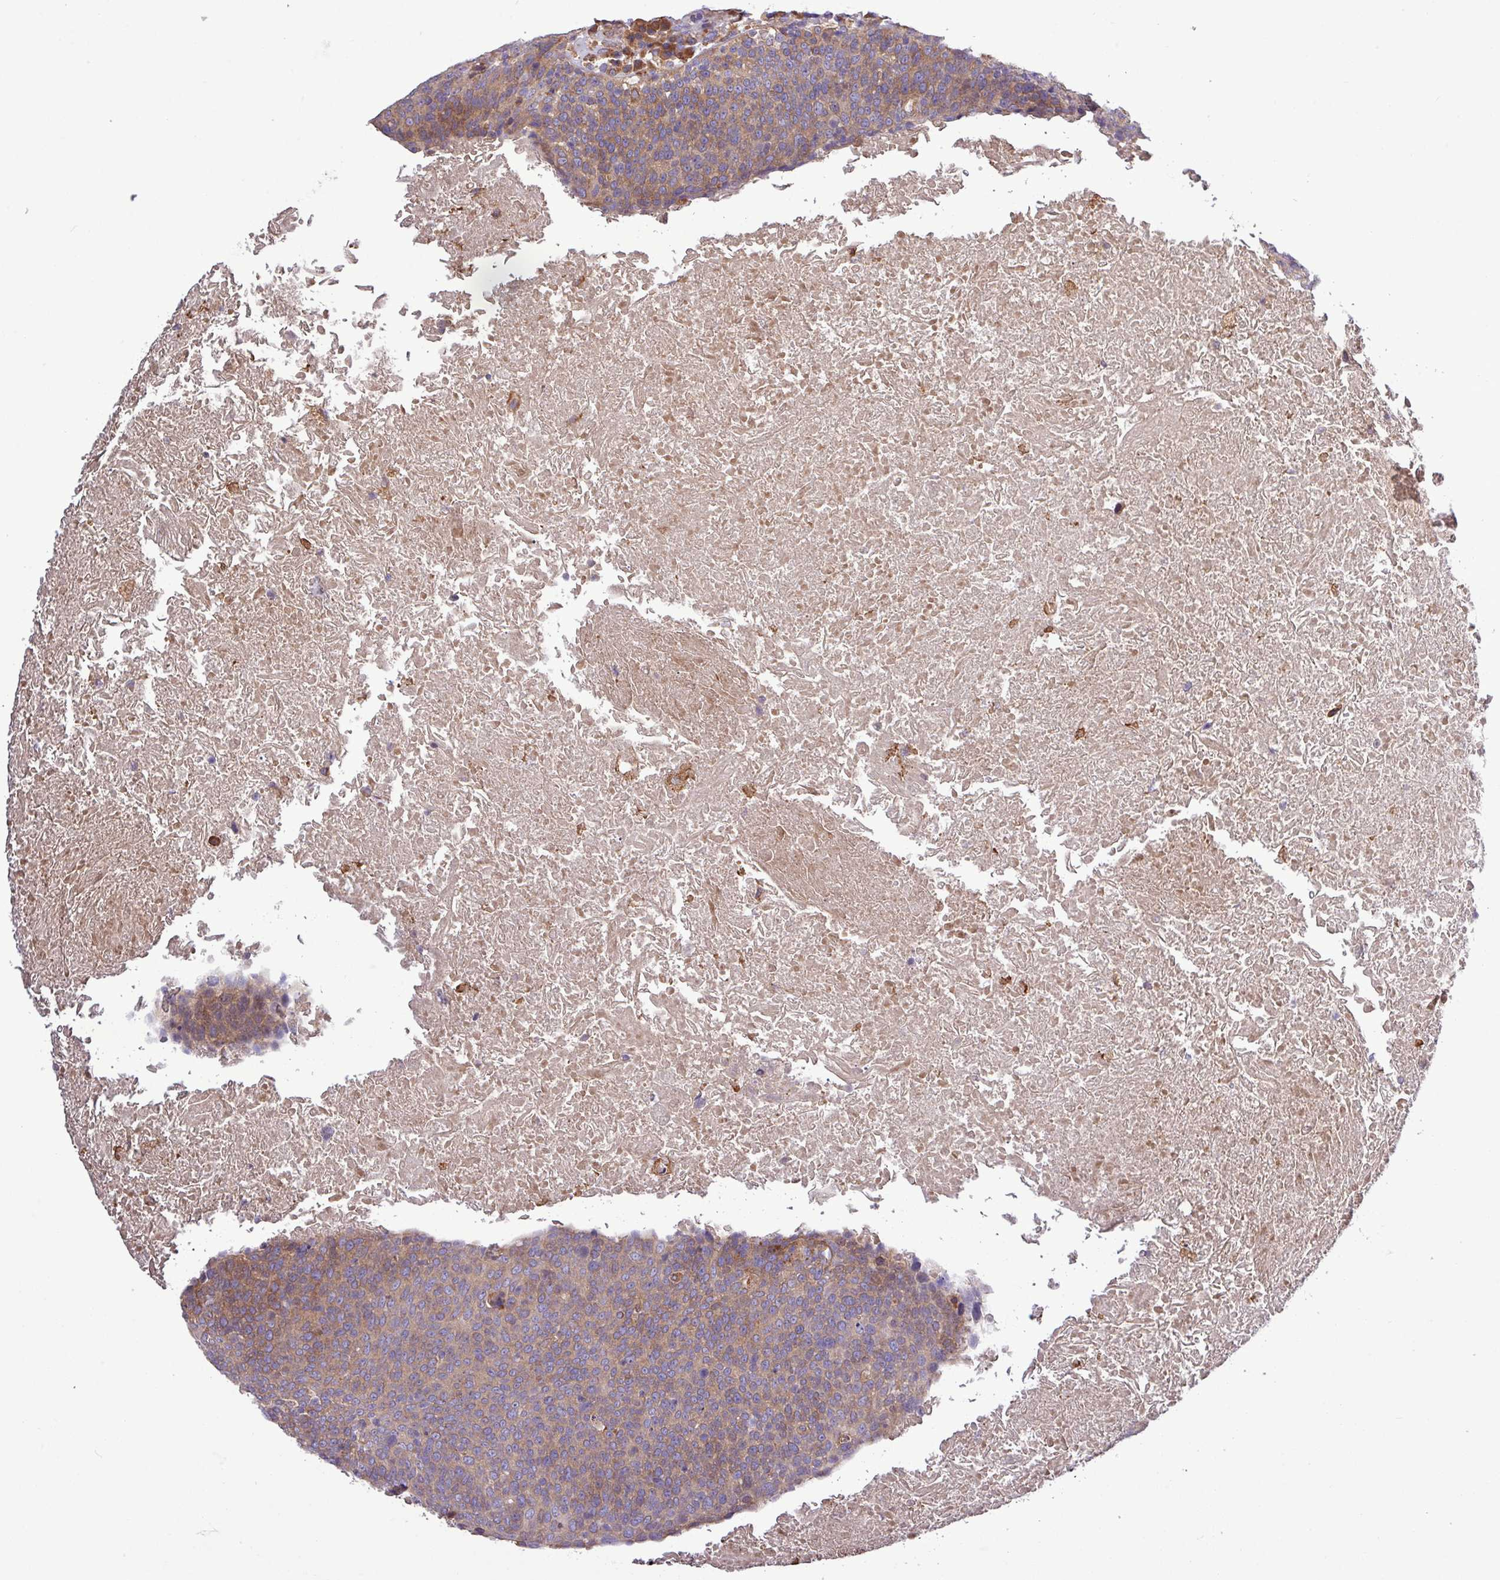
{"staining": {"intensity": "moderate", "quantity": ">75%", "location": "cytoplasmic/membranous"}, "tissue": "head and neck cancer", "cell_type": "Tumor cells", "image_type": "cancer", "snomed": [{"axis": "morphology", "description": "Squamous cell carcinoma, NOS"}, {"axis": "morphology", "description": "Squamous cell carcinoma, metastatic, NOS"}, {"axis": "topography", "description": "Lymph node"}, {"axis": "topography", "description": "Head-Neck"}], "caption": "The image reveals staining of metastatic squamous cell carcinoma (head and neck), revealing moderate cytoplasmic/membranous protein staining (brown color) within tumor cells.", "gene": "MEGF6", "patient": {"sex": "male", "age": 62}}